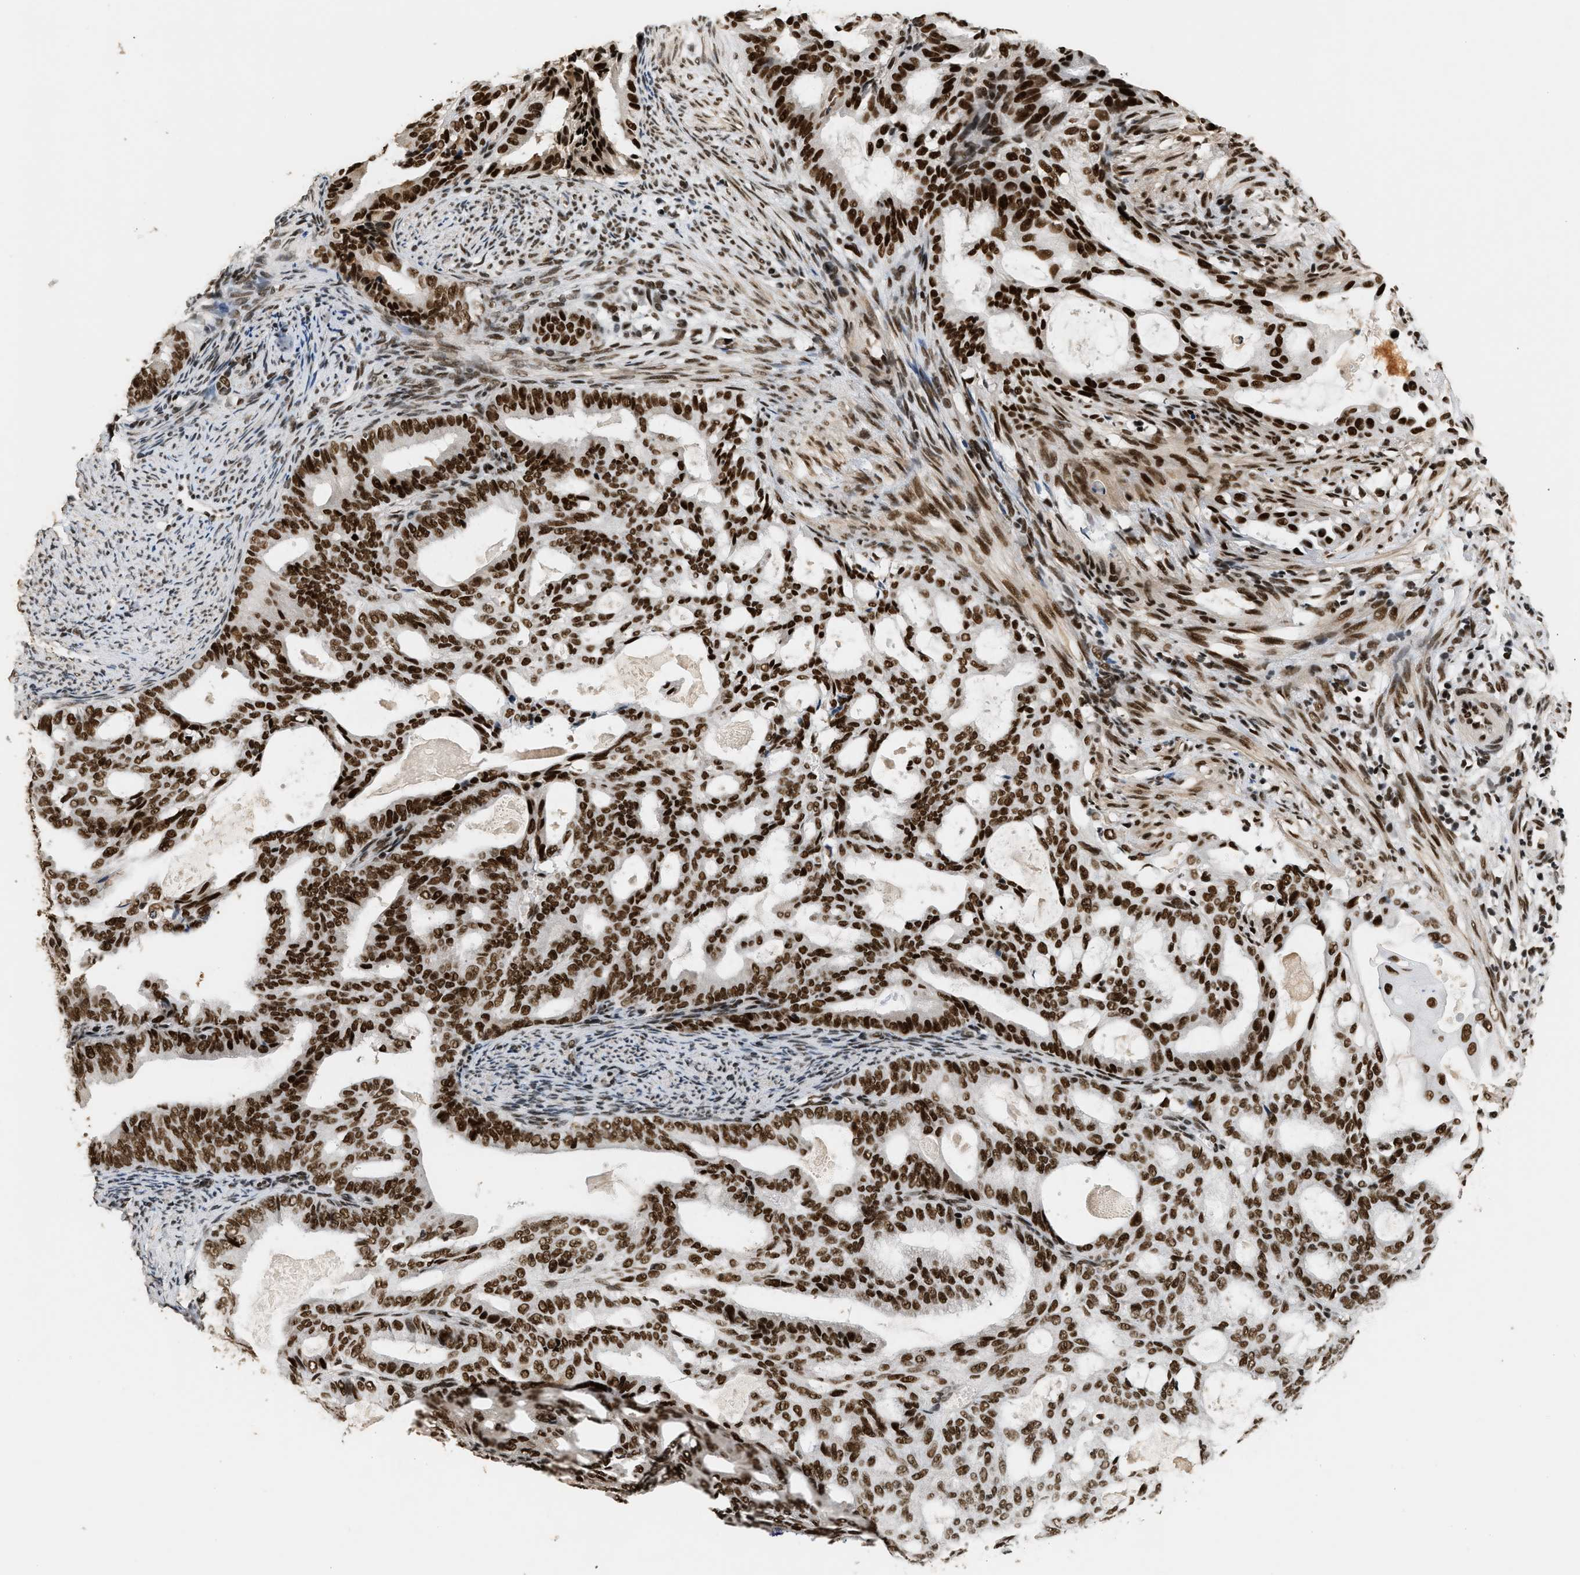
{"staining": {"intensity": "strong", "quantity": ">75%", "location": "nuclear"}, "tissue": "endometrial cancer", "cell_type": "Tumor cells", "image_type": "cancer", "snomed": [{"axis": "morphology", "description": "Adenocarcinoma, NOS"}, {"axis": "topography", "description": "Endometrium"}], "caption": "This image displays endometrial cancer stained with immunohistochemistry to label a protein in brown. The nuclear of tumor cells show strong positivity for the protein. Nuclei are counter-stained blue.", "gene": "SMARCB1", "patient": {"sex": "female", "age": 58}}